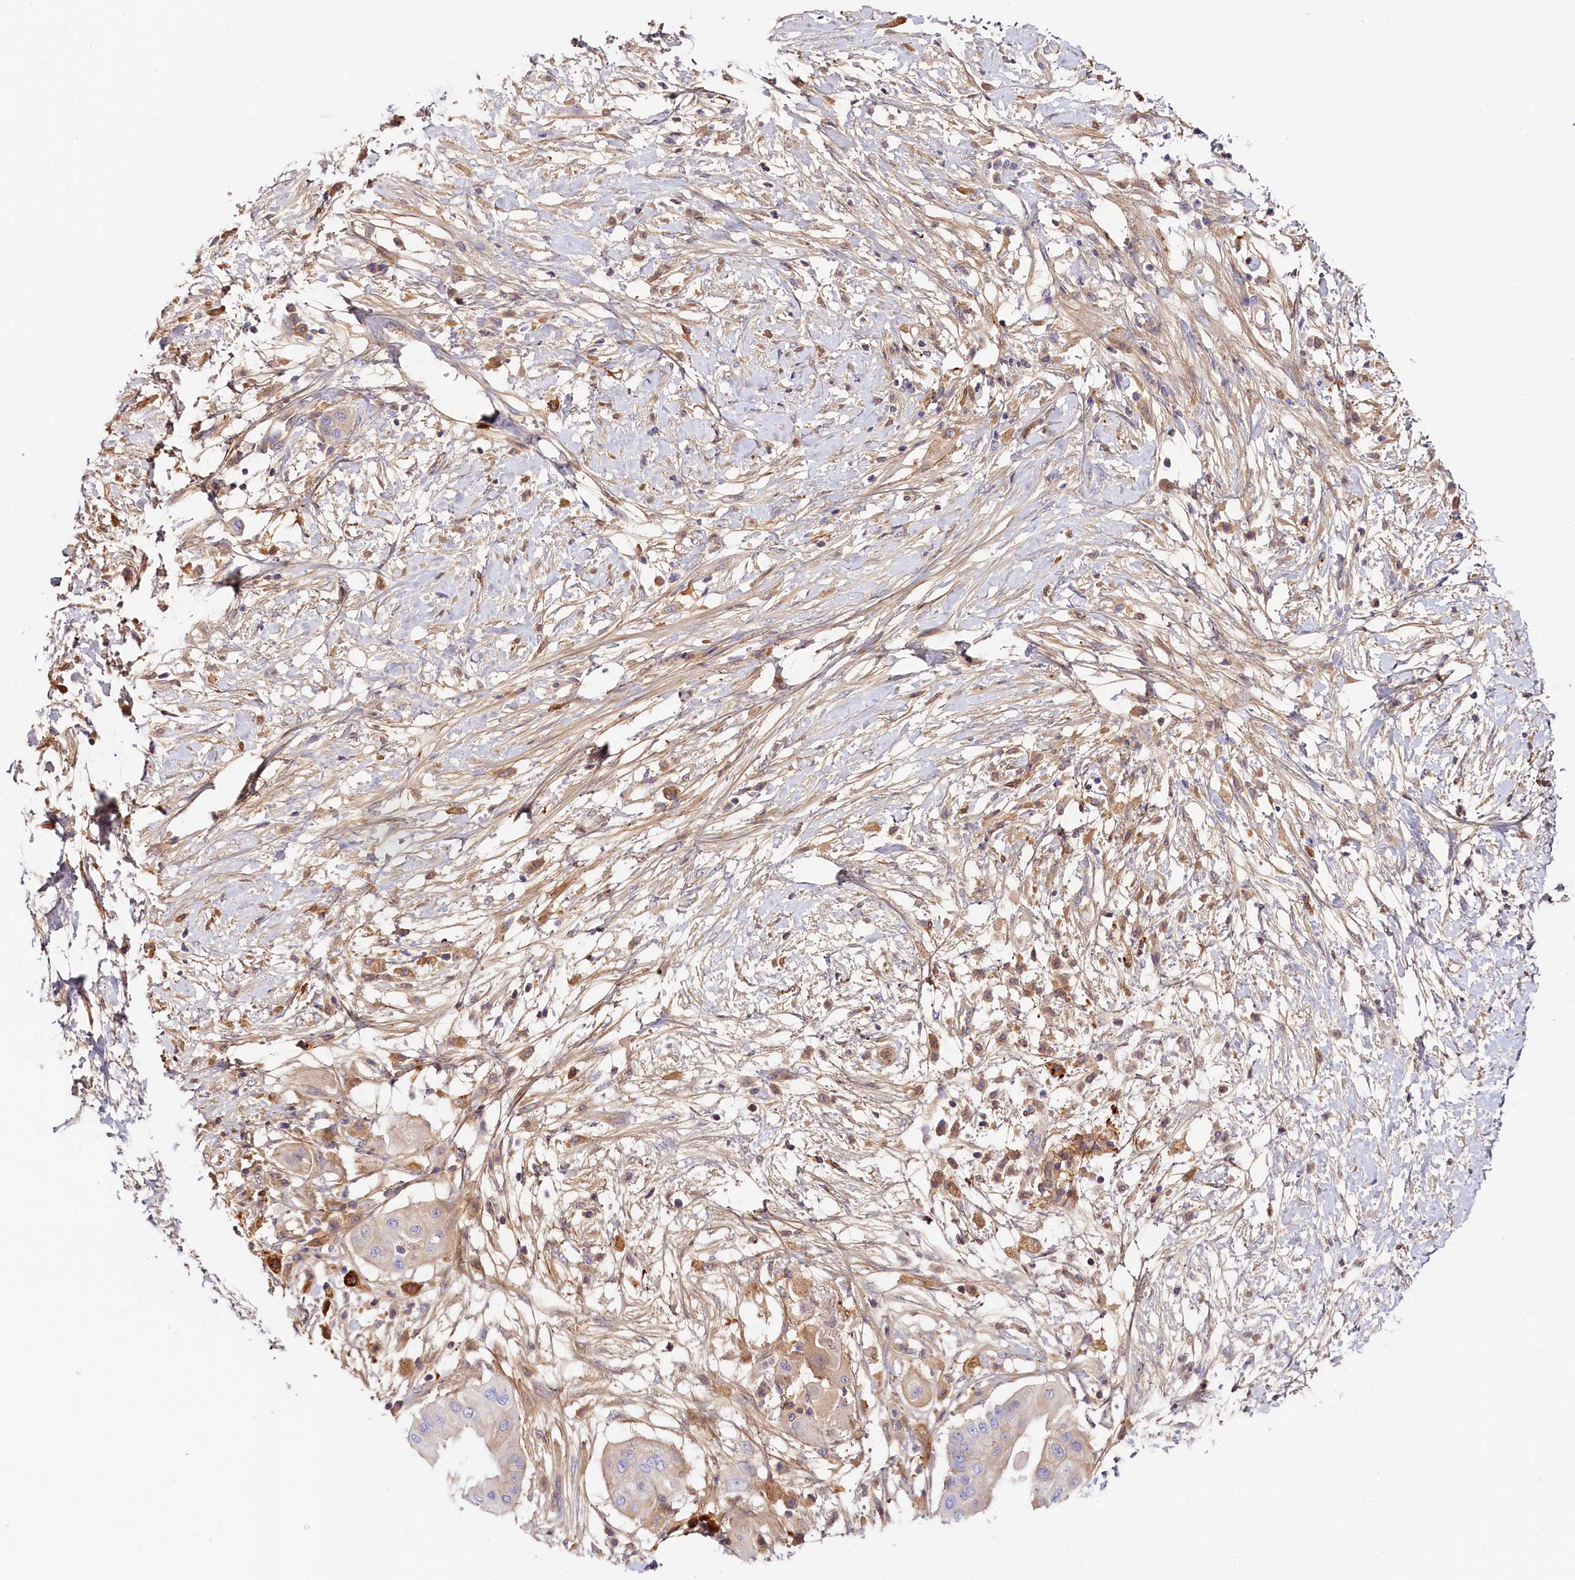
{"staining": {"intensity": "weak", "quantity": "<25%", "location": "cytoplasmic/membranous"}, "tissue": "pancreatic cancer", "cell_type": "Tumor cells", "image_type": "cancer", "snomed": [{"axis": "morphology", "description": "Adenocarcinoma, NOS"}, {"axis": "topography", "description": "Pancreas"}], "caption": "Immunohistochemistry (IHC) of human pancreatic cancer reveals no positivity in tumor cells.", "gene": "KATNB1", "patient": {"sex": "male", "age": 68}}